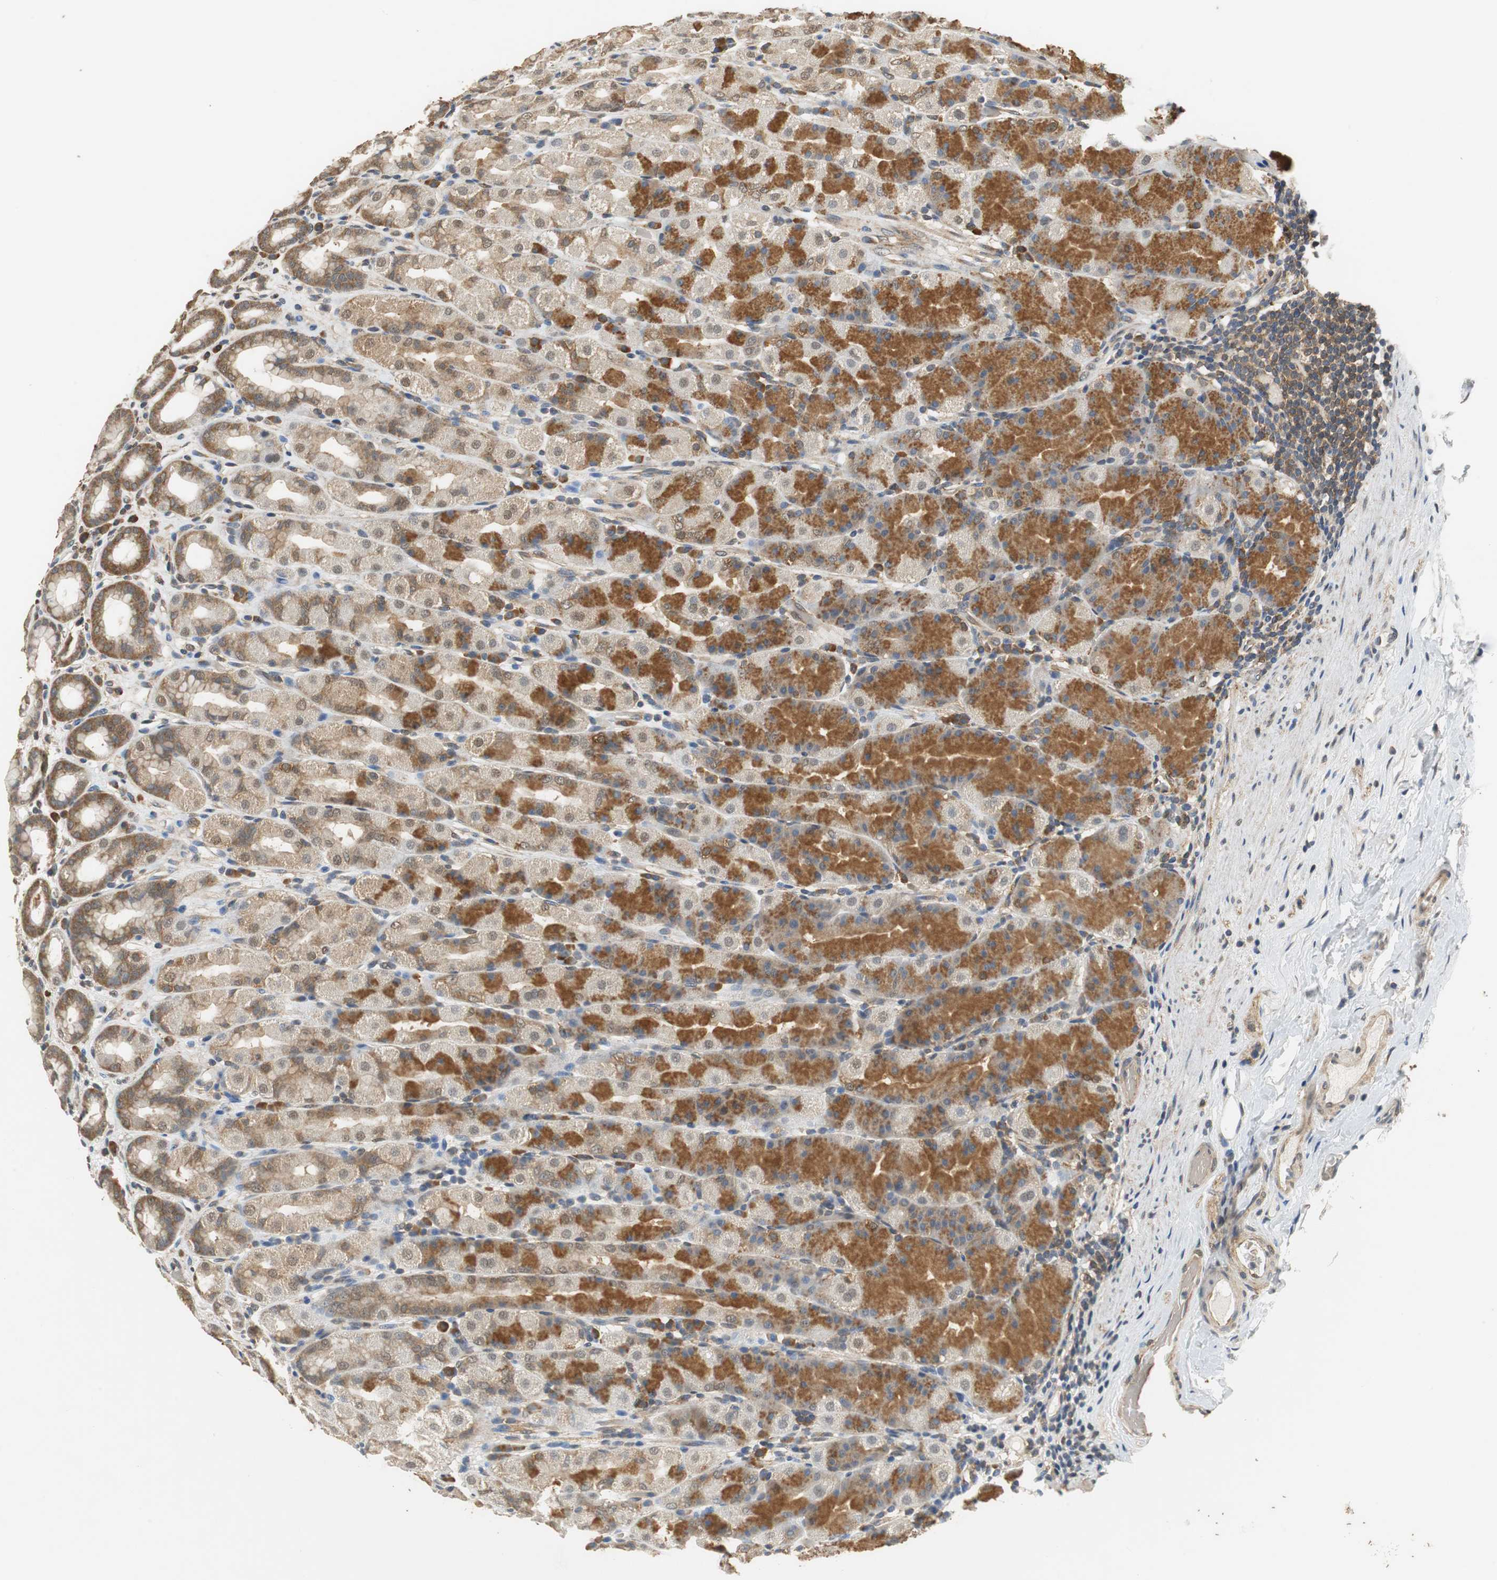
{"staining": {"intensity": "strong", "quantity": "25%-75%", "location": "cytoplasmic/membranous,nuclear"}, "tissue": "stomach", "cell_type": "Glandular cells", "image_type": "normal", "snomed": [{"axis": "morphology", "description": "Normal tissue, NOS"}, {"axis": "topography", "description": "Stomach, upper"}], "caption": "Immunohistochemical staining of benign stomach exhibits high levels of strong cytoplasmic/membranous,nuclear staining in approximately 25%-75% of glandular cells. (Stains: DAB in brown, nuclei in blue, Microscopy: brightfield microscopy at high magnification).", "gene": "UBQLN2", "patient": {"sex": "male", "age": 68}}